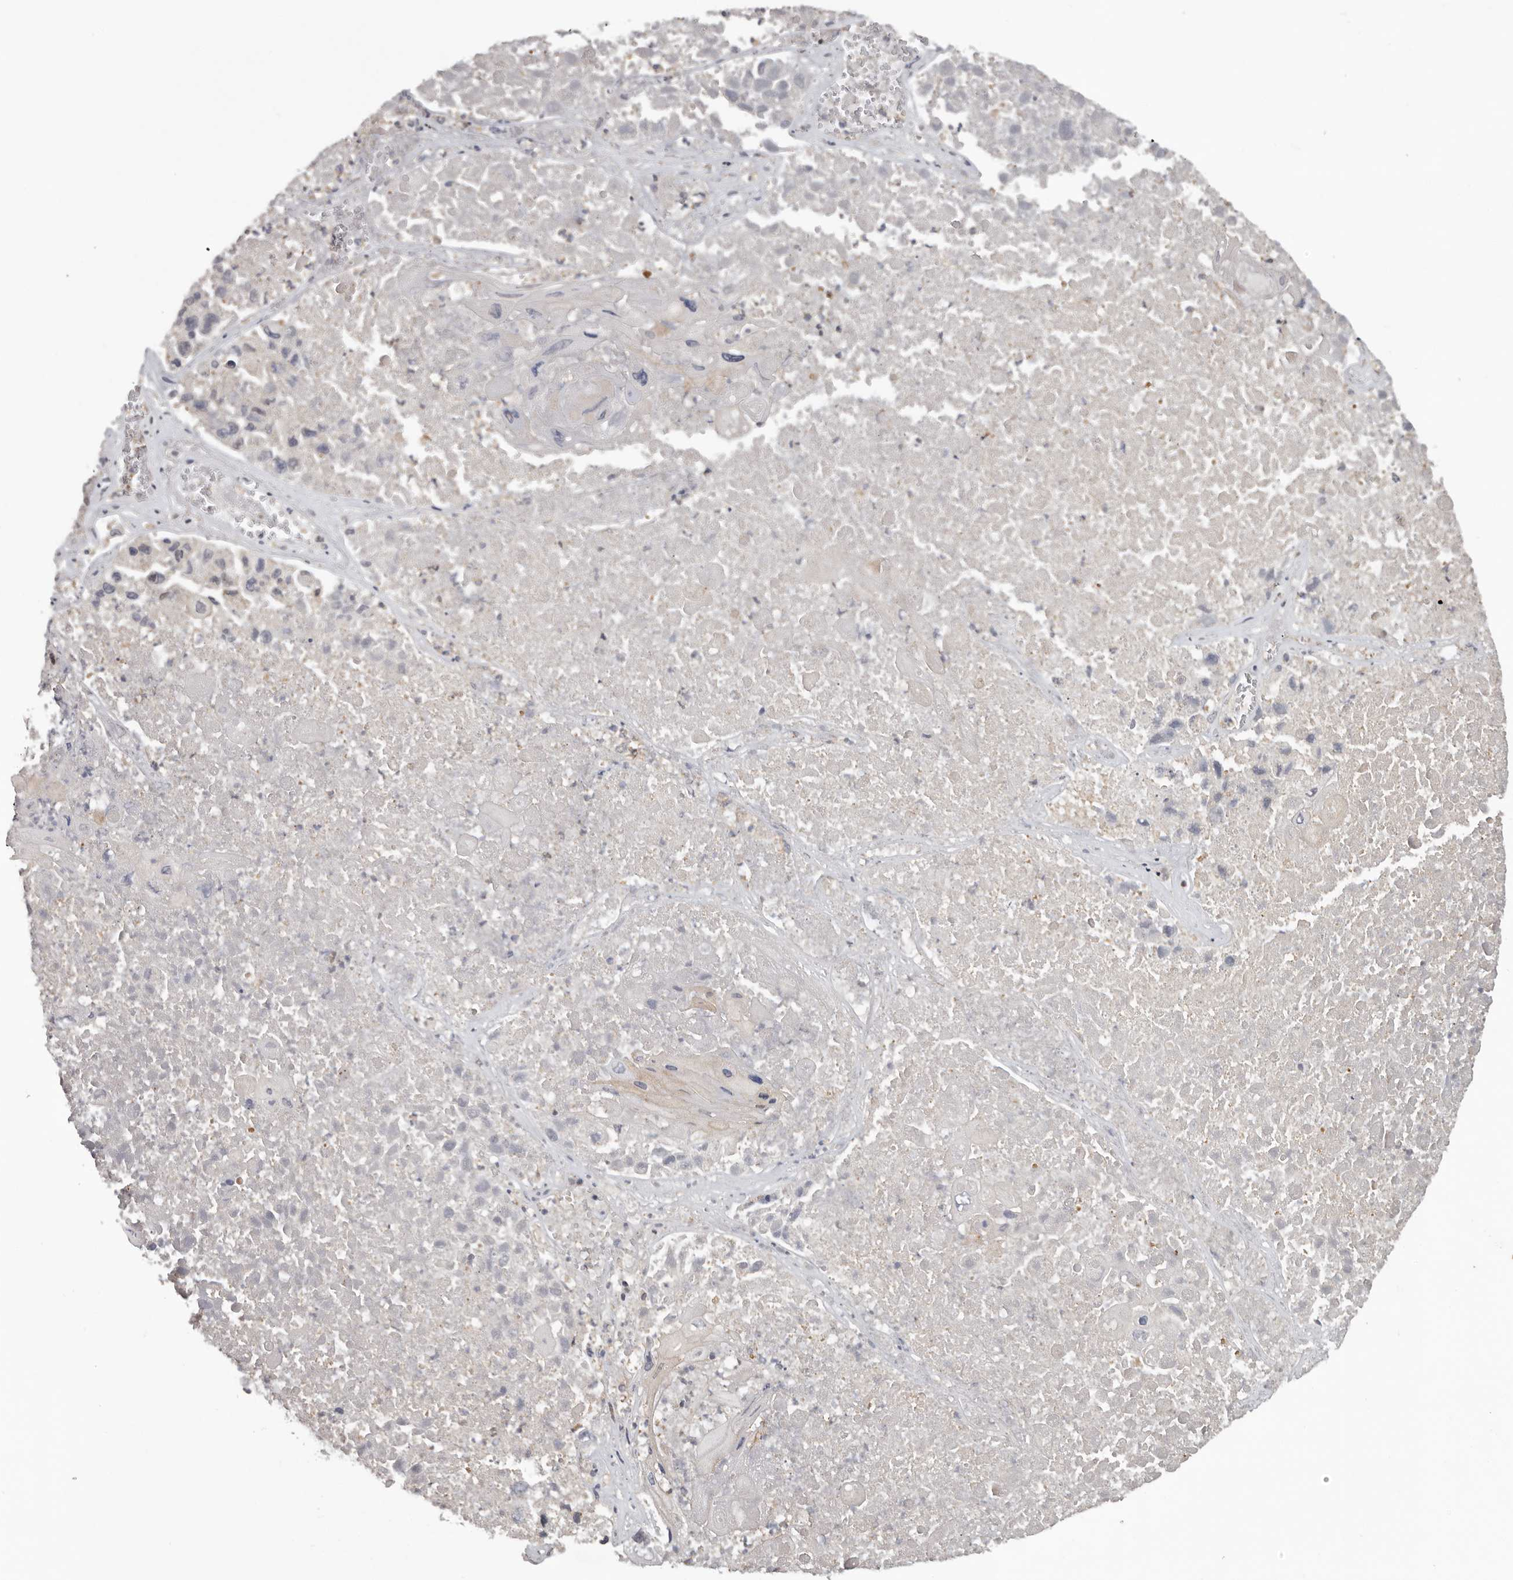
{"staining": {"intensity": "negative", "quantity": "none", "location": "none"}, "tissue": "lung cancer", "cell_type": "Tumor cells", "image_type": "cancer", "snomed": [{"axis": "morphology", "description": "Squamous cell carcinoma, NOS"}, {"axis": "topography", "description": "Lung"}], "caption": "Photomicrograph shows no significant protein staining in tumor cells of squamous cell carcinoma (lung).", "gene": "ANKRD44", "patient": {"sex": "male", "age": 61}}